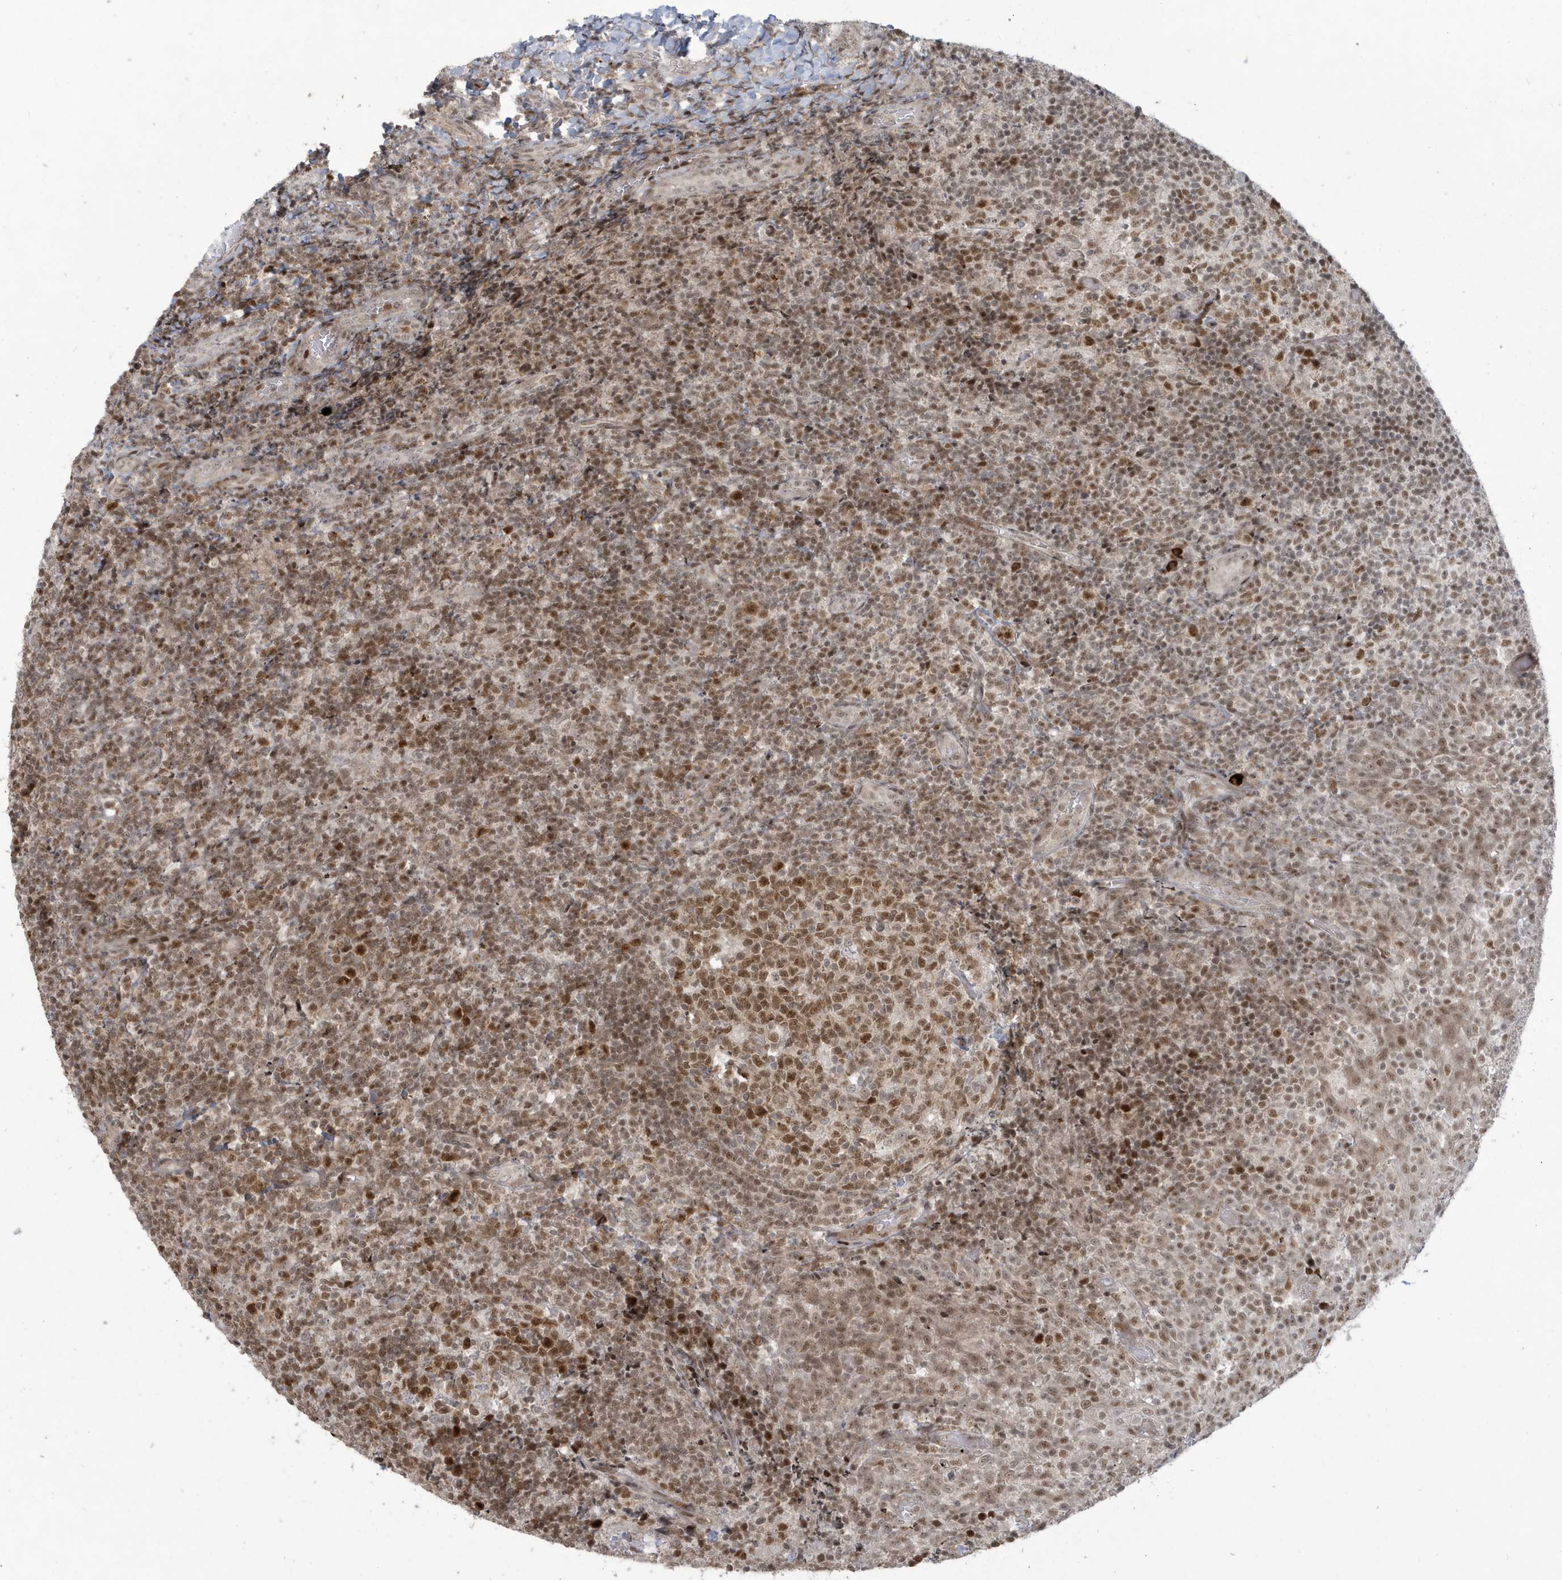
{"staining": {"intensity": "moderate", "quantity": ">75%", "location": "nuclear"}, "tissue": "tonsil", "cell_type": "Germinal center cells", "image_type": "normal", "snomed": [{"axis": "morphology", "description": "Normal tissue, NOS"}, {"axis": "topography", "description": "Tonsil"}], "caption": "Germinal center cells show moderate nuclear staining in approximately >75% of cells in benign tonsil. Nuclei are stained in blue.", "gene": "C1orf52", "patient": {"sex": "female", "age": 19}}